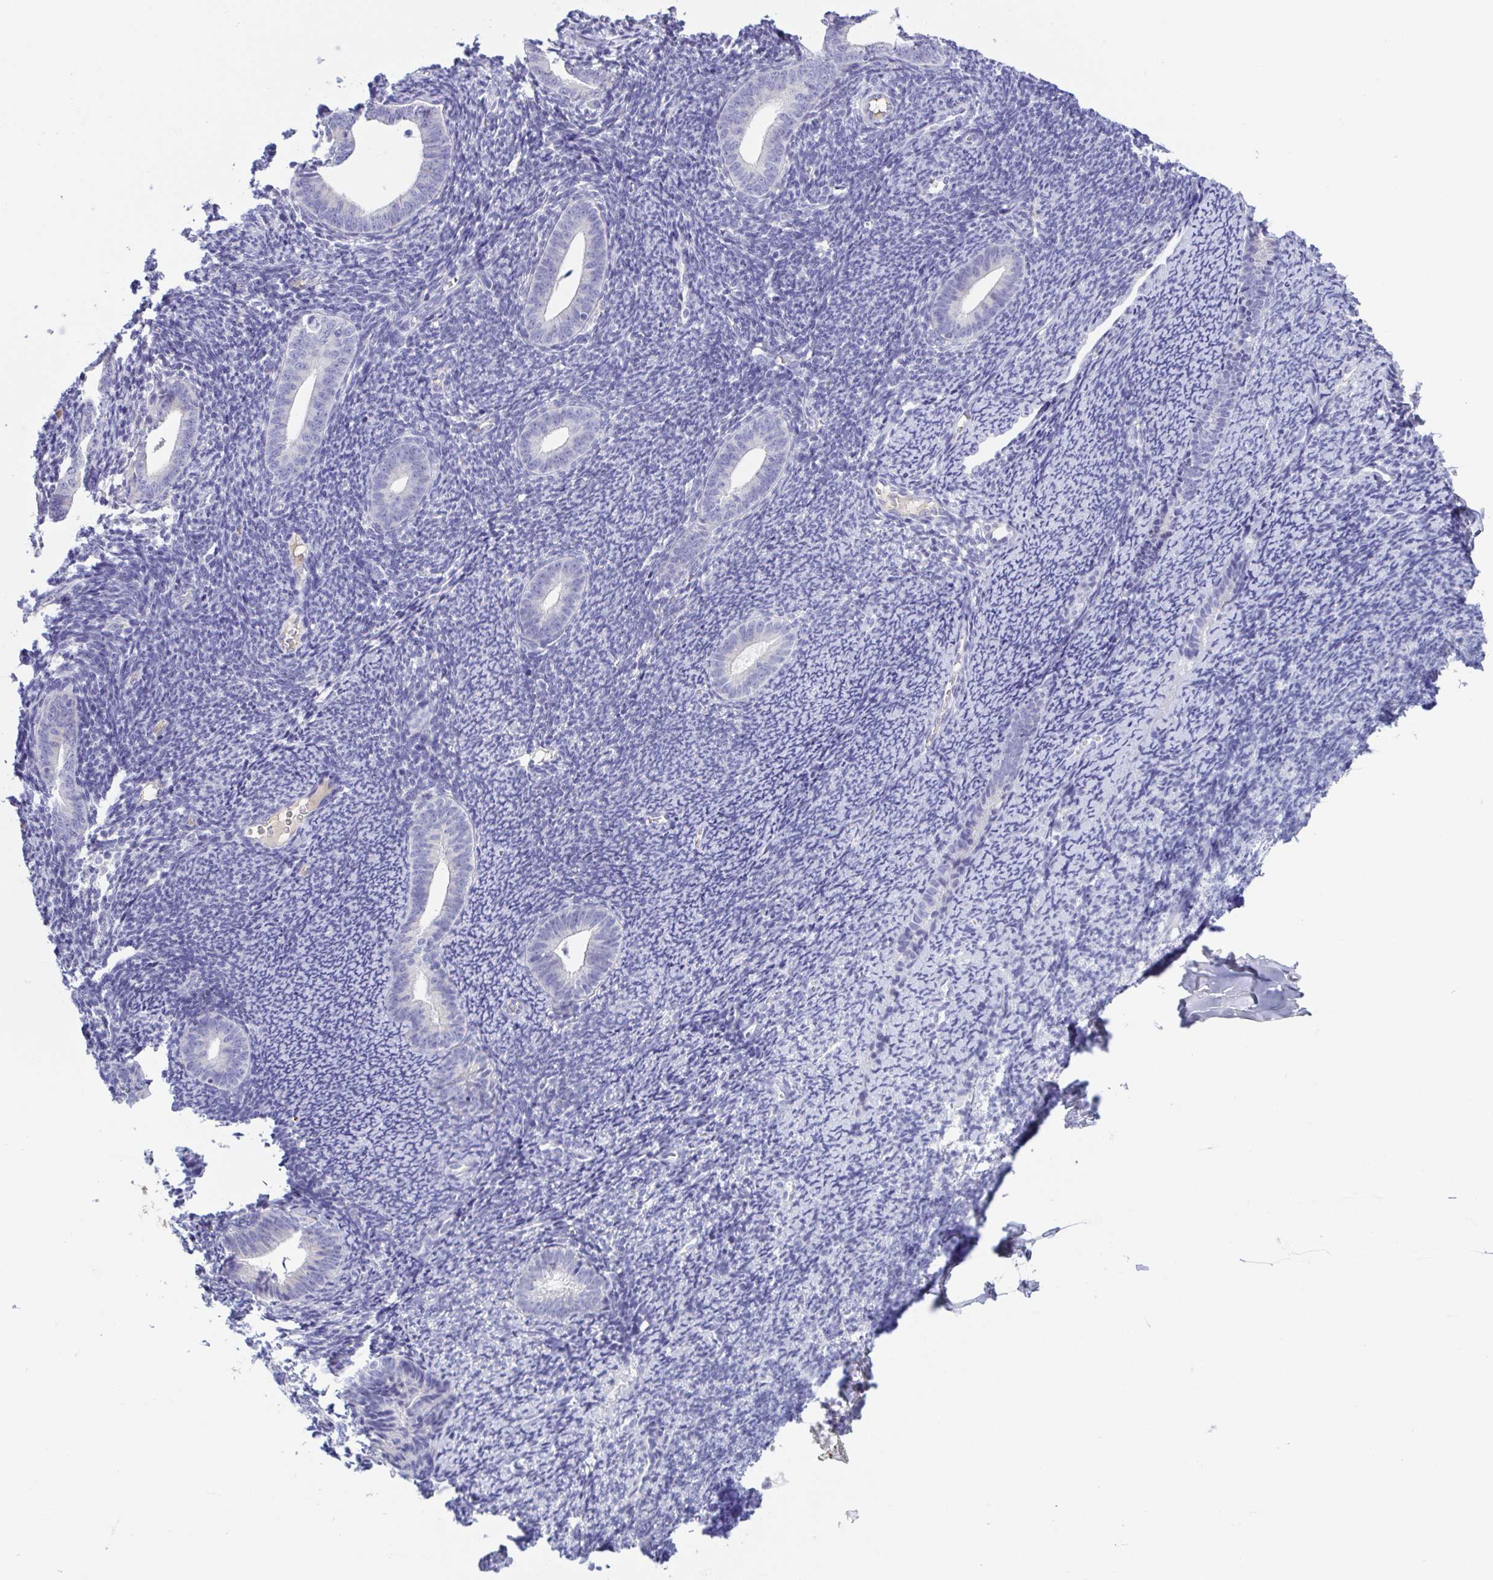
{"staining": {"intensity": "negative", "quantity": "none", "location": "none"}, "tissue": "endometrium", "cell_type": "Cells in endometrial stroma", "image_type": "normal", "snomed": [{"axis": "morphology", "description": "Normal tissue, NOS"}, {"axis": "topography", "description": "Endometrium"}], "caption": "Immunohistochemistry of benign endometrium shows no expression in cells in endometrial stroma. Brightfield microscopy of immunohistochemistry stained with DAB (brown) and hematoxylin (blue), captured at high magnification.", "gene": "TREH", "patient": {"sex": "female", "age": 39}}